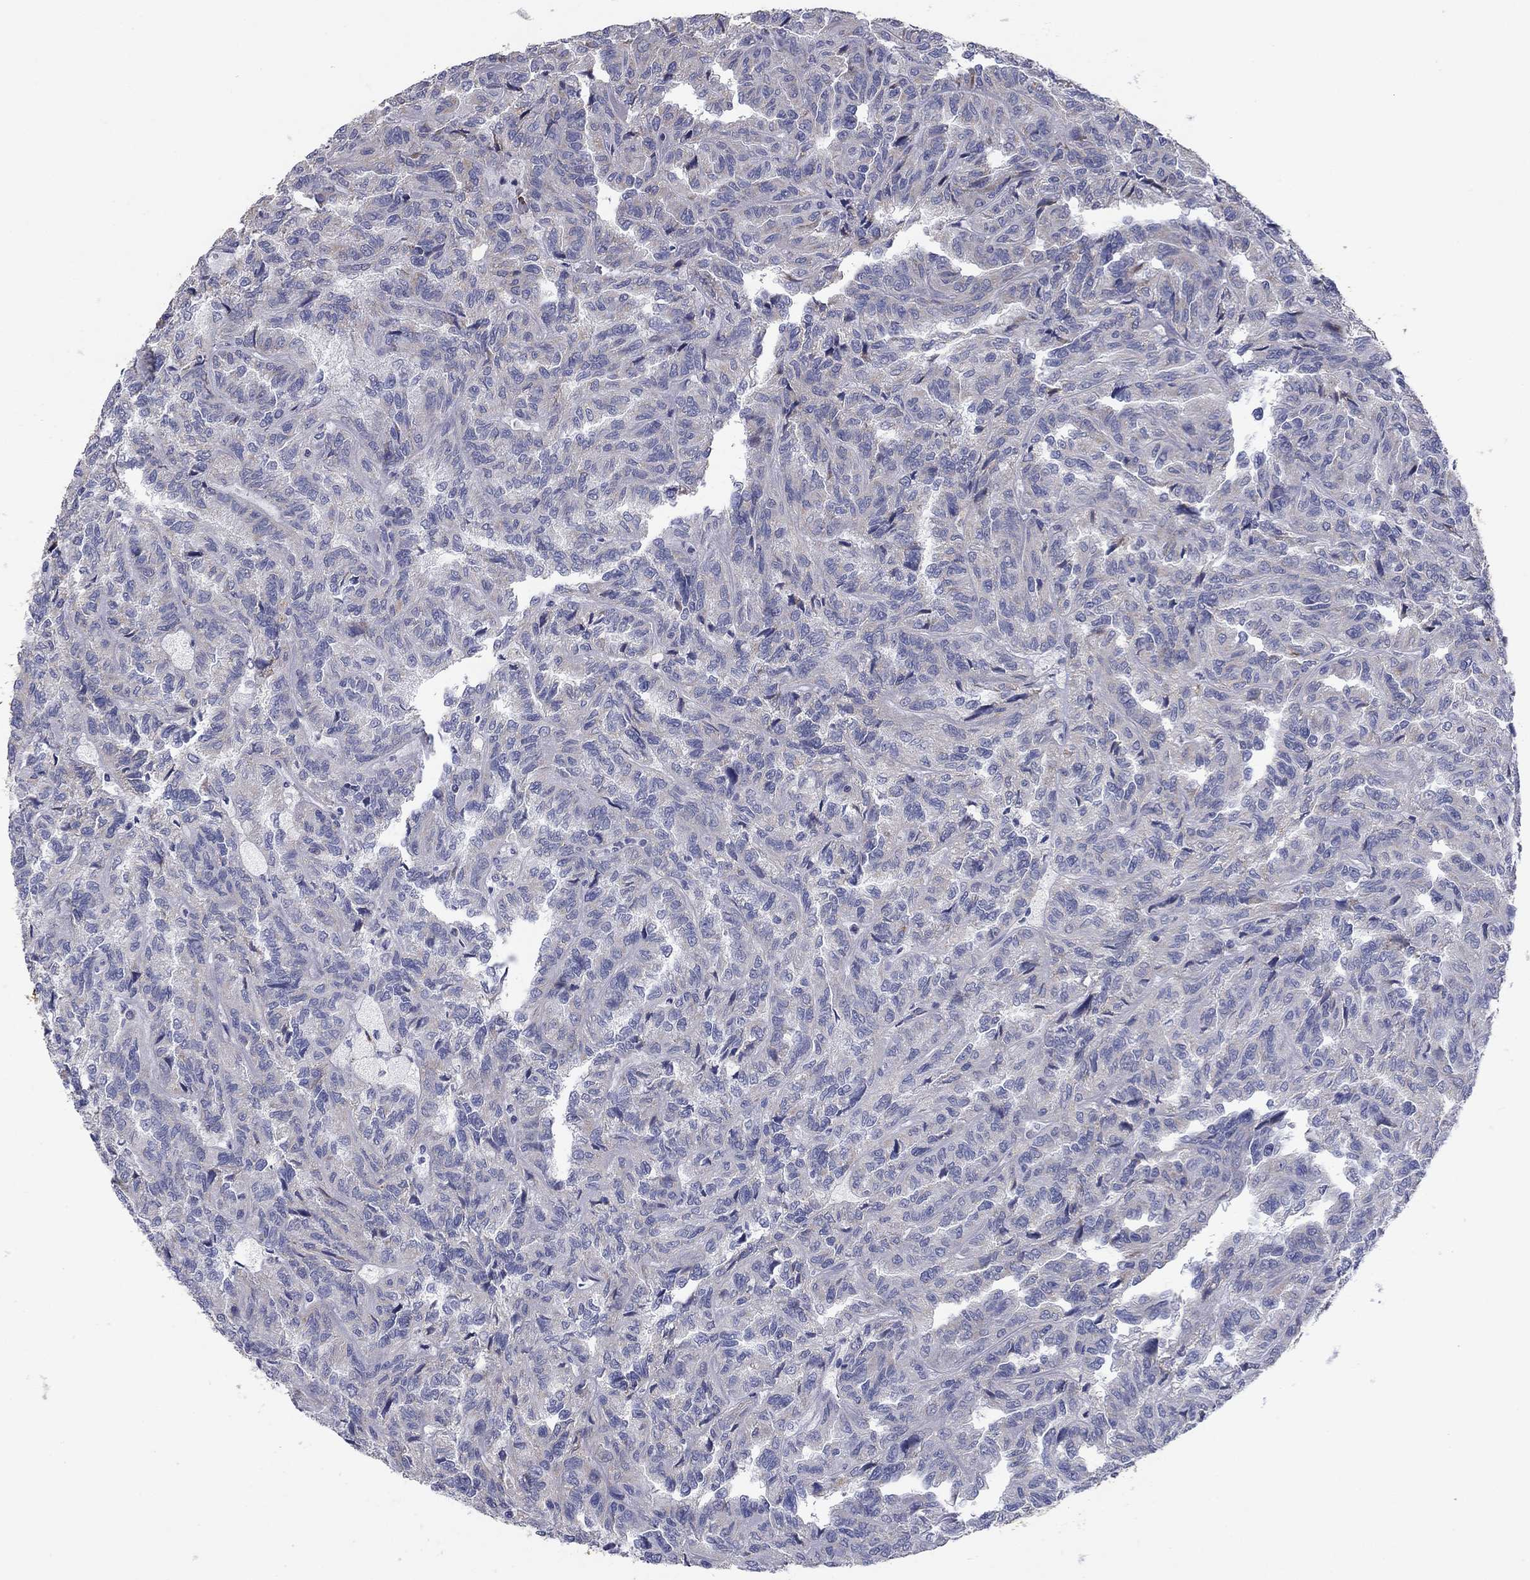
{"staining": {"intensity": "negative", "quantity": "none", "location": "none"}, "tissue": "renal cancer", "cell_type": "Tumor cells", "image_type": "cancer", "snomed": [{"axis": "morphology", "description": "Adenocarcinoma, NOS"}, {"axis": "topography", "description": "Kidney"}], "caption": "A photomicrograph of human renal cancer (adenocarcinoma) is negative for staining in tumor cells. (DAB immunohistochemistry (IHC) with hematoxylin counter stain).", "gene": "PTGDS", "patient": {"sex": "male", "age": 79}}